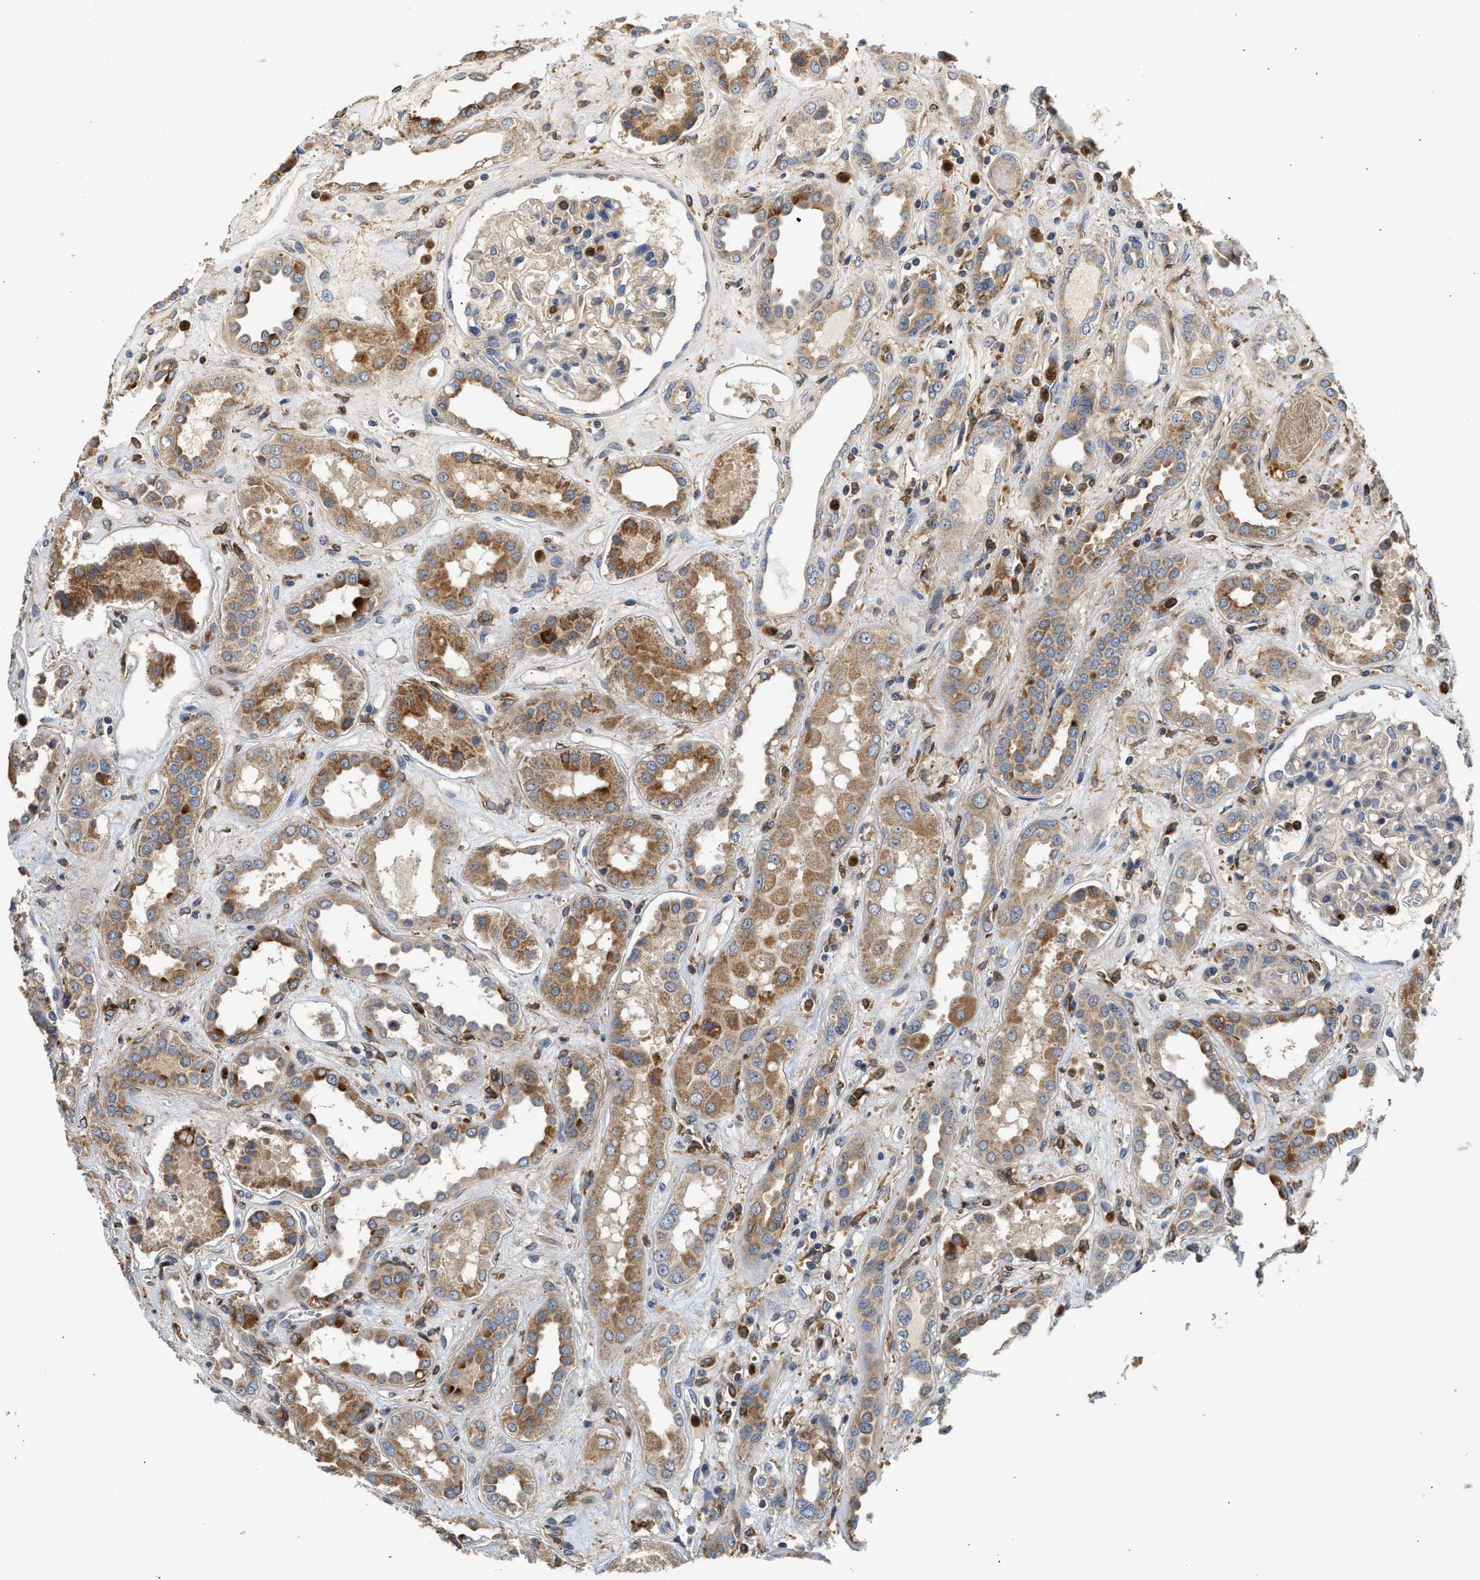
{"staining": {"intensity": "moderate", "quantity": "<25%", "location": "cytoplasmic/membranous"}, "tissue": "kidney", "cell_type": "Cells in glomeruli", "image_type": "normal", "snomed": [{"axis": "morphology", "description": "Normal tissue, NOS"}, {"axis": "topography", "description": "Kidney"}], "caption": "Normal kidney reveals moderate cytoplasmic/membranous positivity in about <25% of cells in glomeruli (DAB IHC with brightfield microscopy, high magnification)..", "gene": "RAB31", "patient": {"sex": "male", "age": 59}}